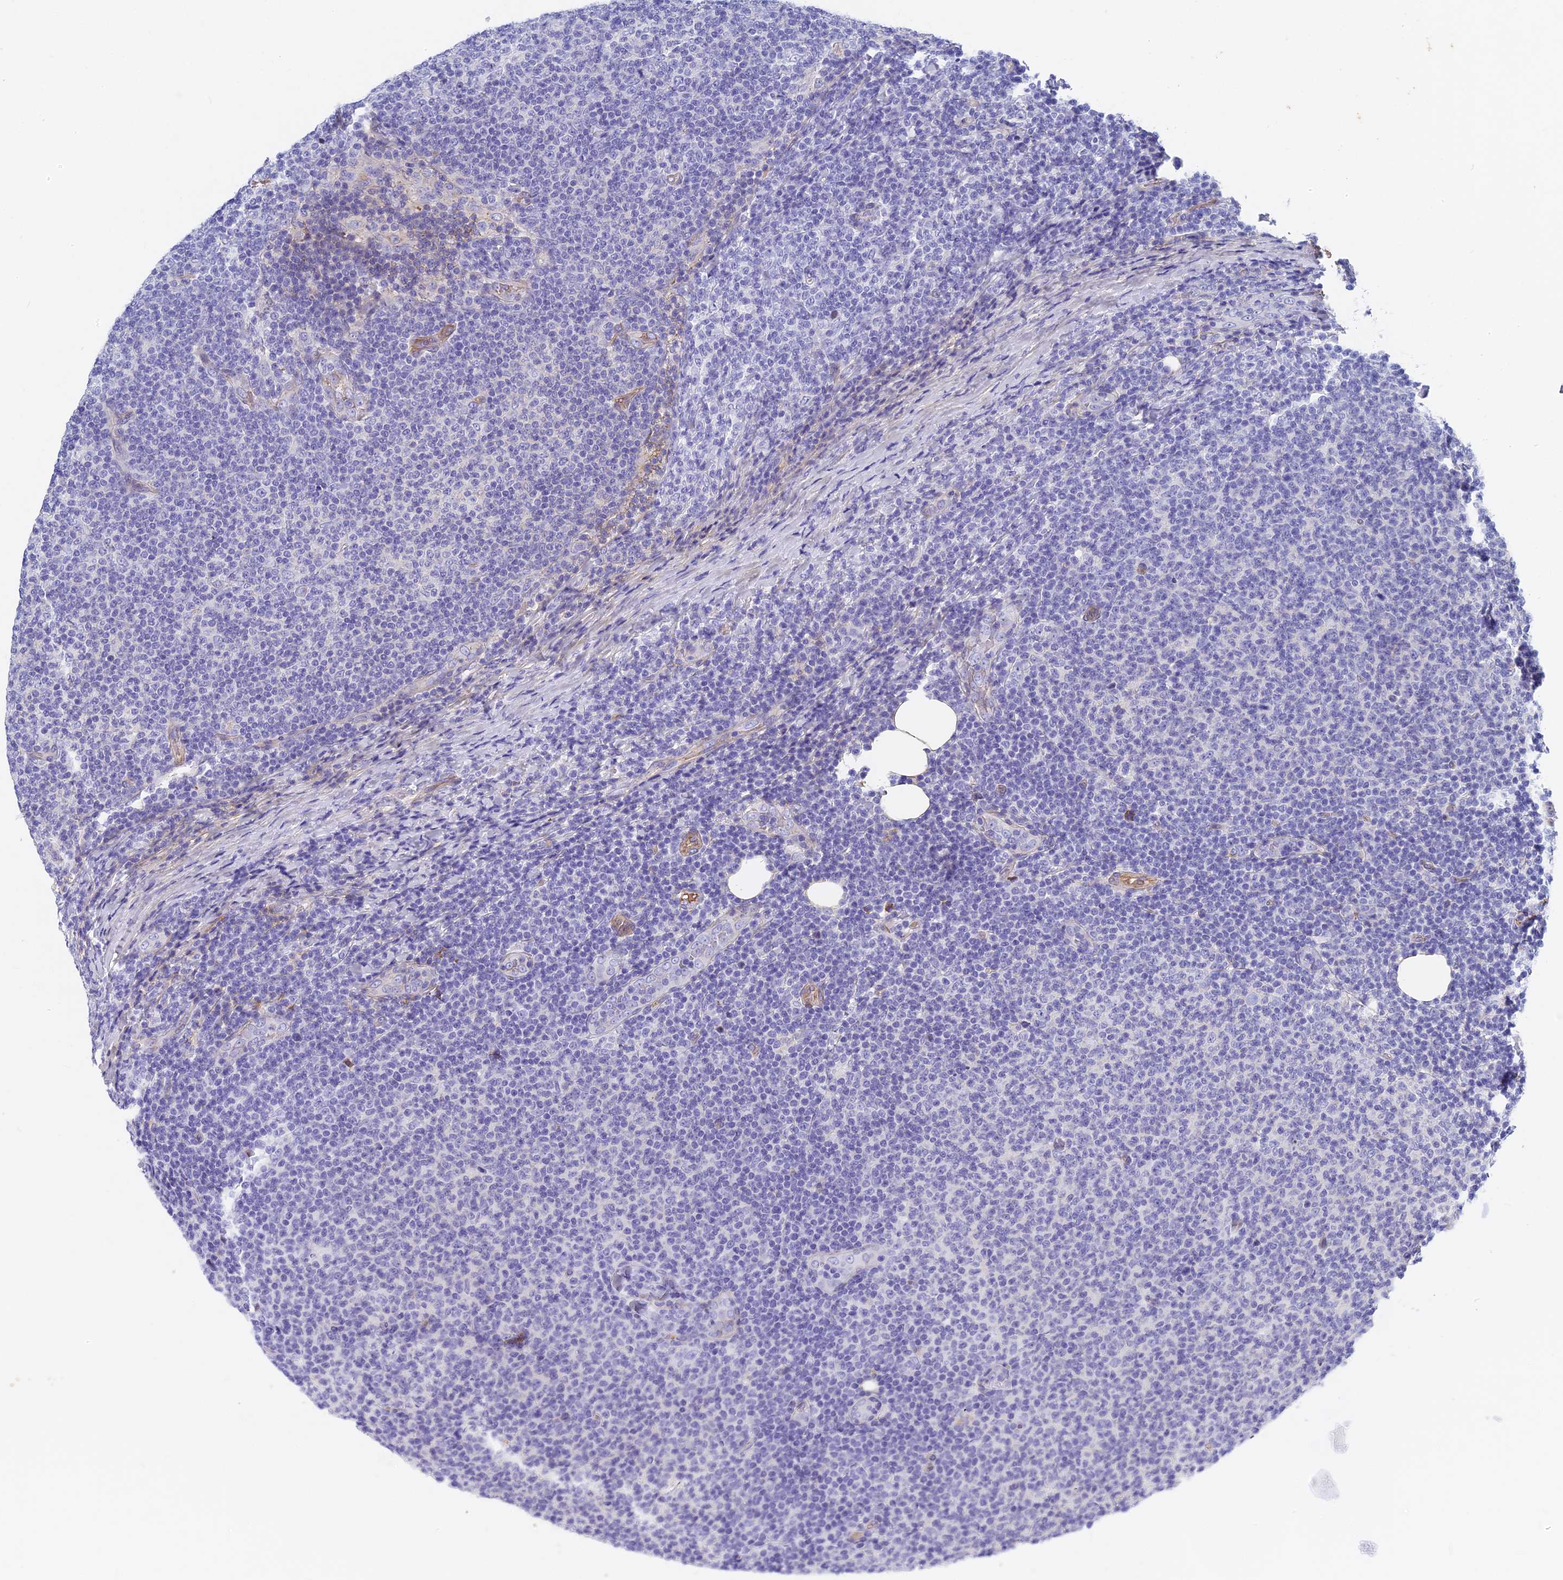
{"staining": {"intensity": "negative", "quantity": "none", "location": "none"}, "tissue": "lymphoma", "cell_type": "Tumor cells", "image_type": "cancer", "snomed": [{"axis": "morphology", "description": "Malignant lymphoma, non-Hodgkin's type, Low grade"}, {"axis": "topography", "description": "Lymph node"}], "caption": "Tumor cells are negative for protein expression in human malignant lymphoma, non-Hodgkin's type (low-grade).", "gene": "ITIH1", "patient": {"sex": "male", "age": 66}}